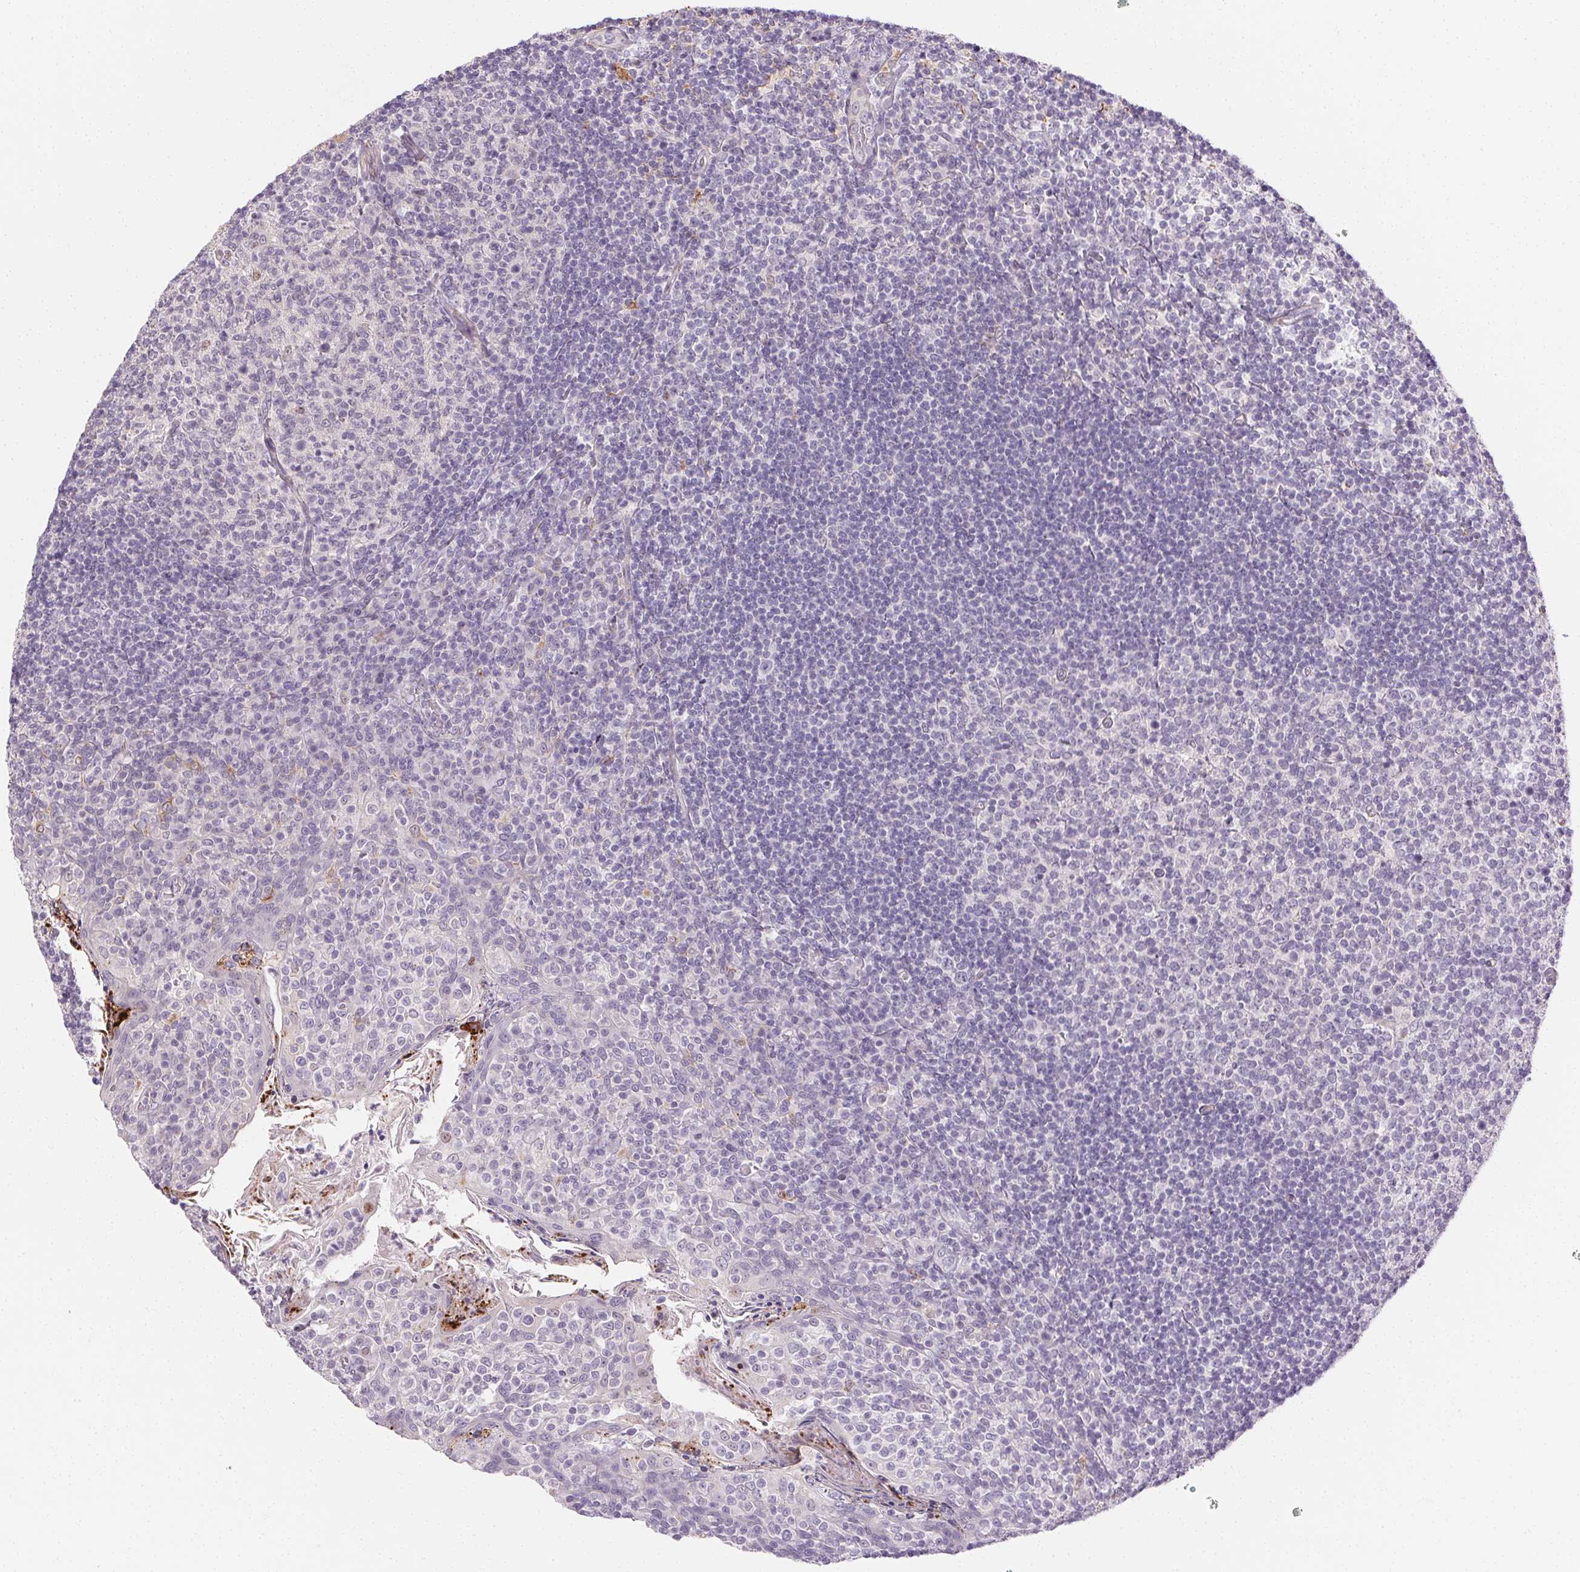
{"staining": {"intensity": "negative", "quantity": "none", "location": "none"}, "tissue": "tonsil", "cell_type": "Germinal center cells", "image_type": "normal", "snomed": [{"axis": "morphology", "description": "Normal tissue, NOS"}, {"axis": "topography", "description": "Tonsil"}], "caption": "The micrograph reveals no significant positivity in germinal center cells of tonsil. (Stains: DAB IHC with hematoxylin counter stain, Microscopy: brightfield microscopy at high magnification).", "gene": "RPGRIP1", "patient": {"sex": "female", "age": 10}}